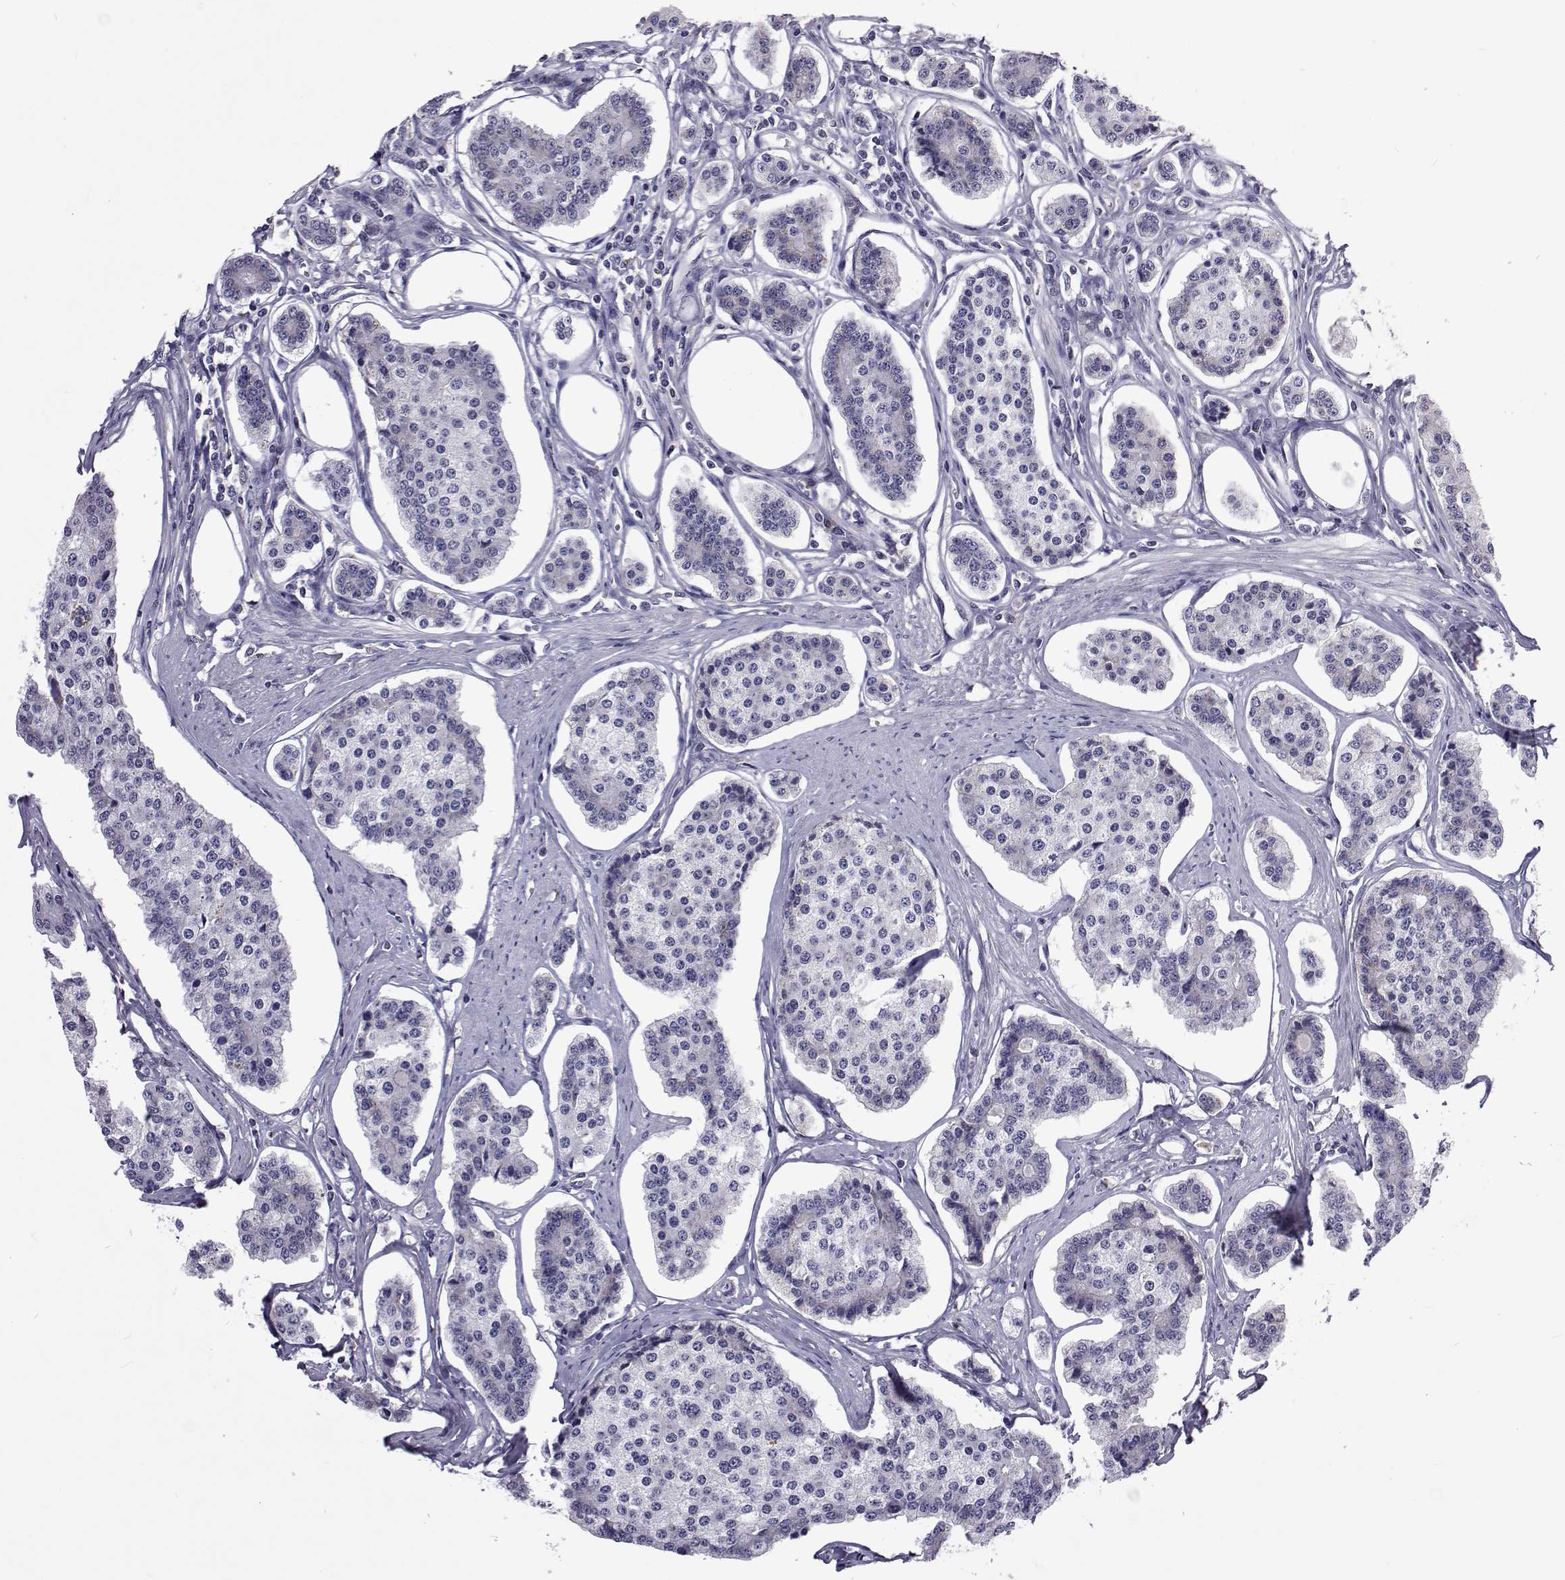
{"staining": {"intensity": "negative", "quantity": "none", "location": "none"}, "tissue": "carcinoid", "cell_type": "Tumor cells", "image_type": "cancer", "snomed": [{"axis": "morphology", "description": "Carcinoid, malignant, NOS"}, {"axis": "topography", "description": "Small intestine"}], "caption": "Micrograph shows no protein expression in tumor cells of carcinoid tissue.", "gene": "TCF15", "patient": {"sex": "female", "age": 65}}